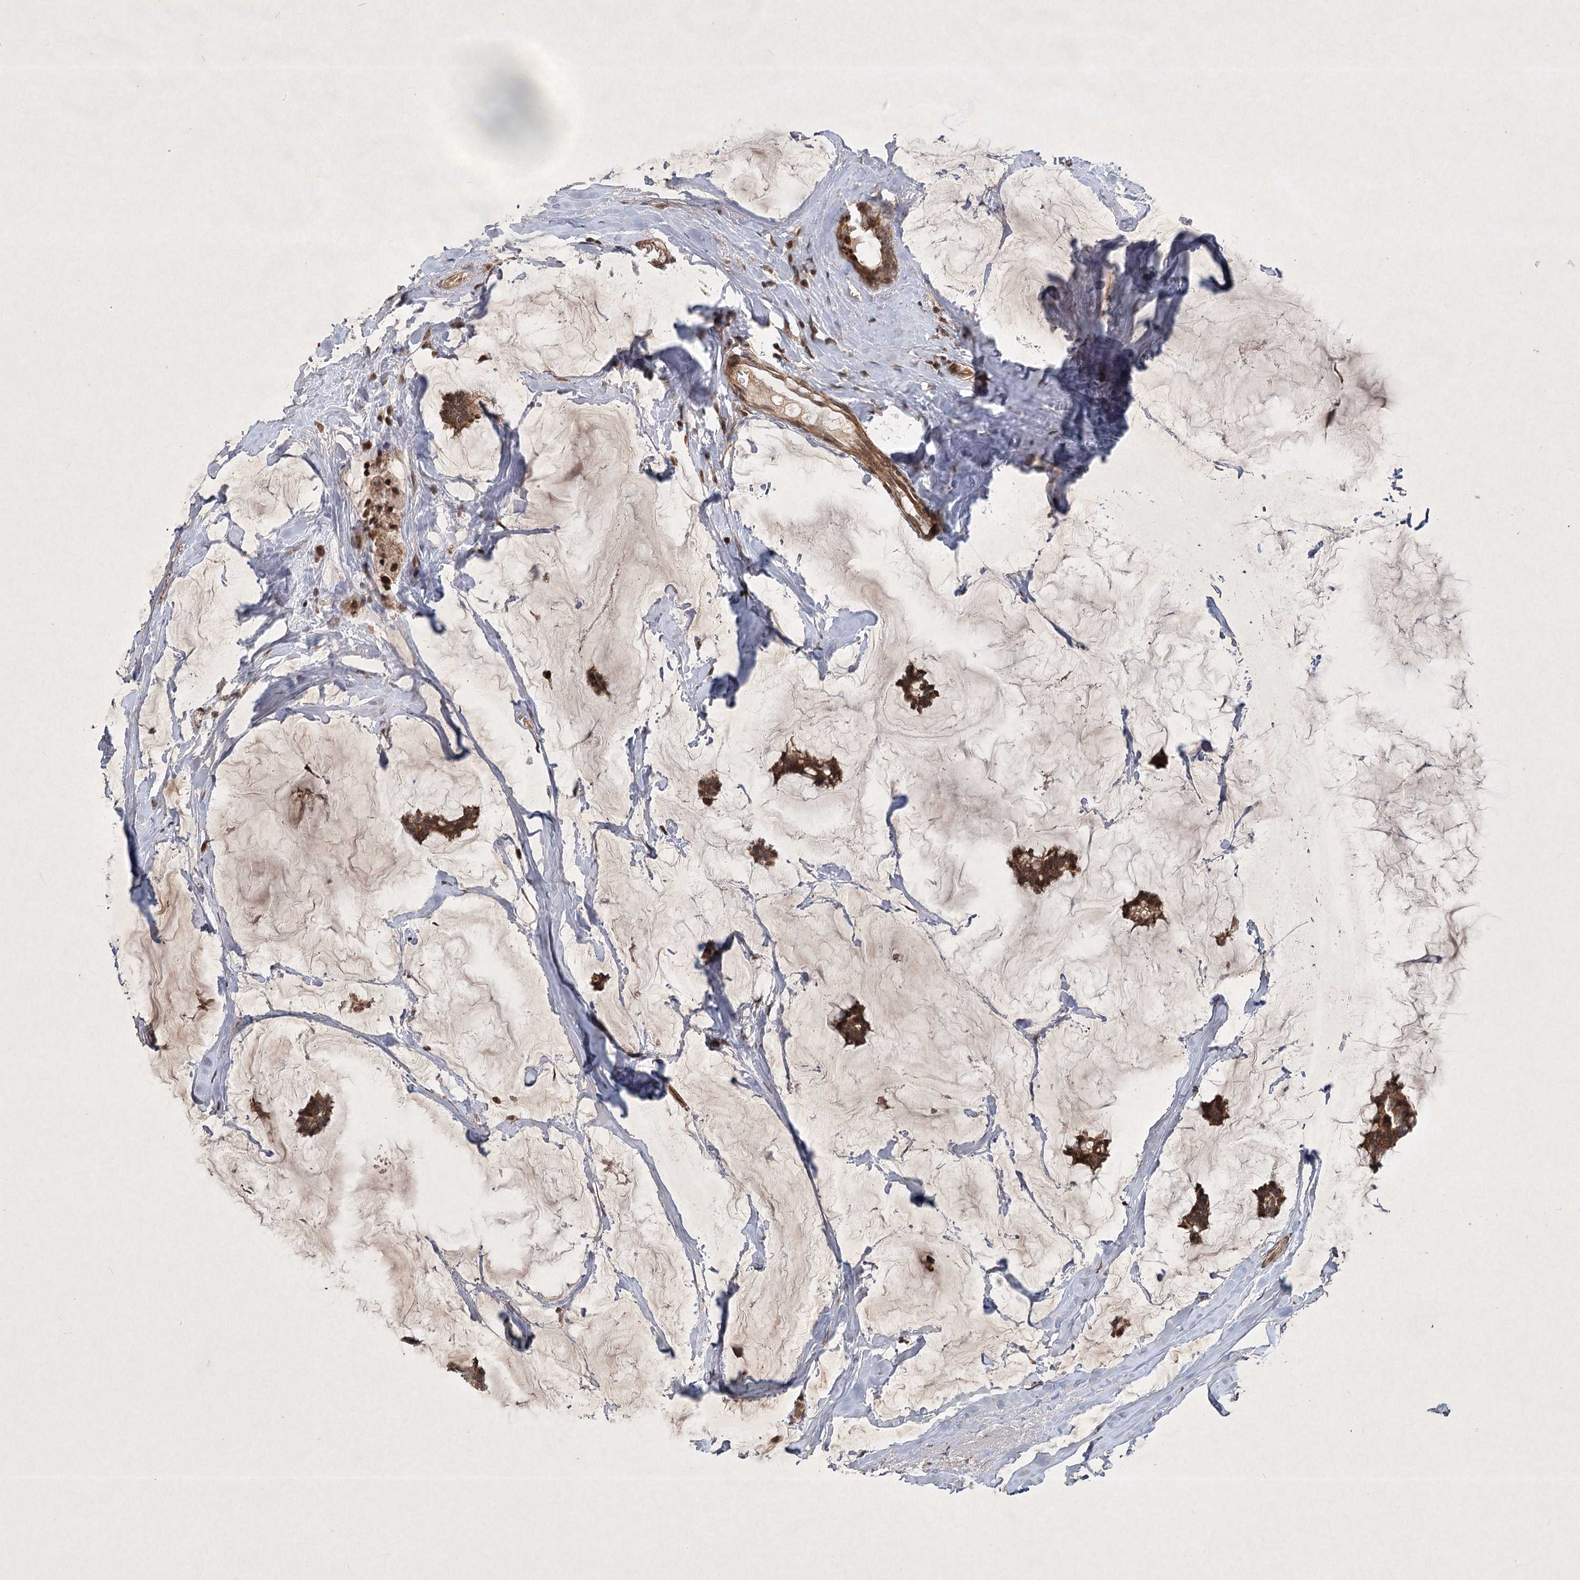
{"staining": {"intensity": "moderate", "quantity": ">75%", "location": "cytoplasmic/membranous"}, "tissue": "breast cancer", "cell_type": "Tumor cells", "image_type": "cancer", "snomed": [{"axis": "morphology", "description": "Duct carcinoma"}, {"axis": "topography", "description": "Breast"}], "caption": "Immunohistochemical staining of human breast cancer exhibits medium levels of moderate cytoplasmic/membranous expression in approximately >75% of tumor cells.", "gene": "INSIG2", "patient": {"sex": "female", "age": 93}}